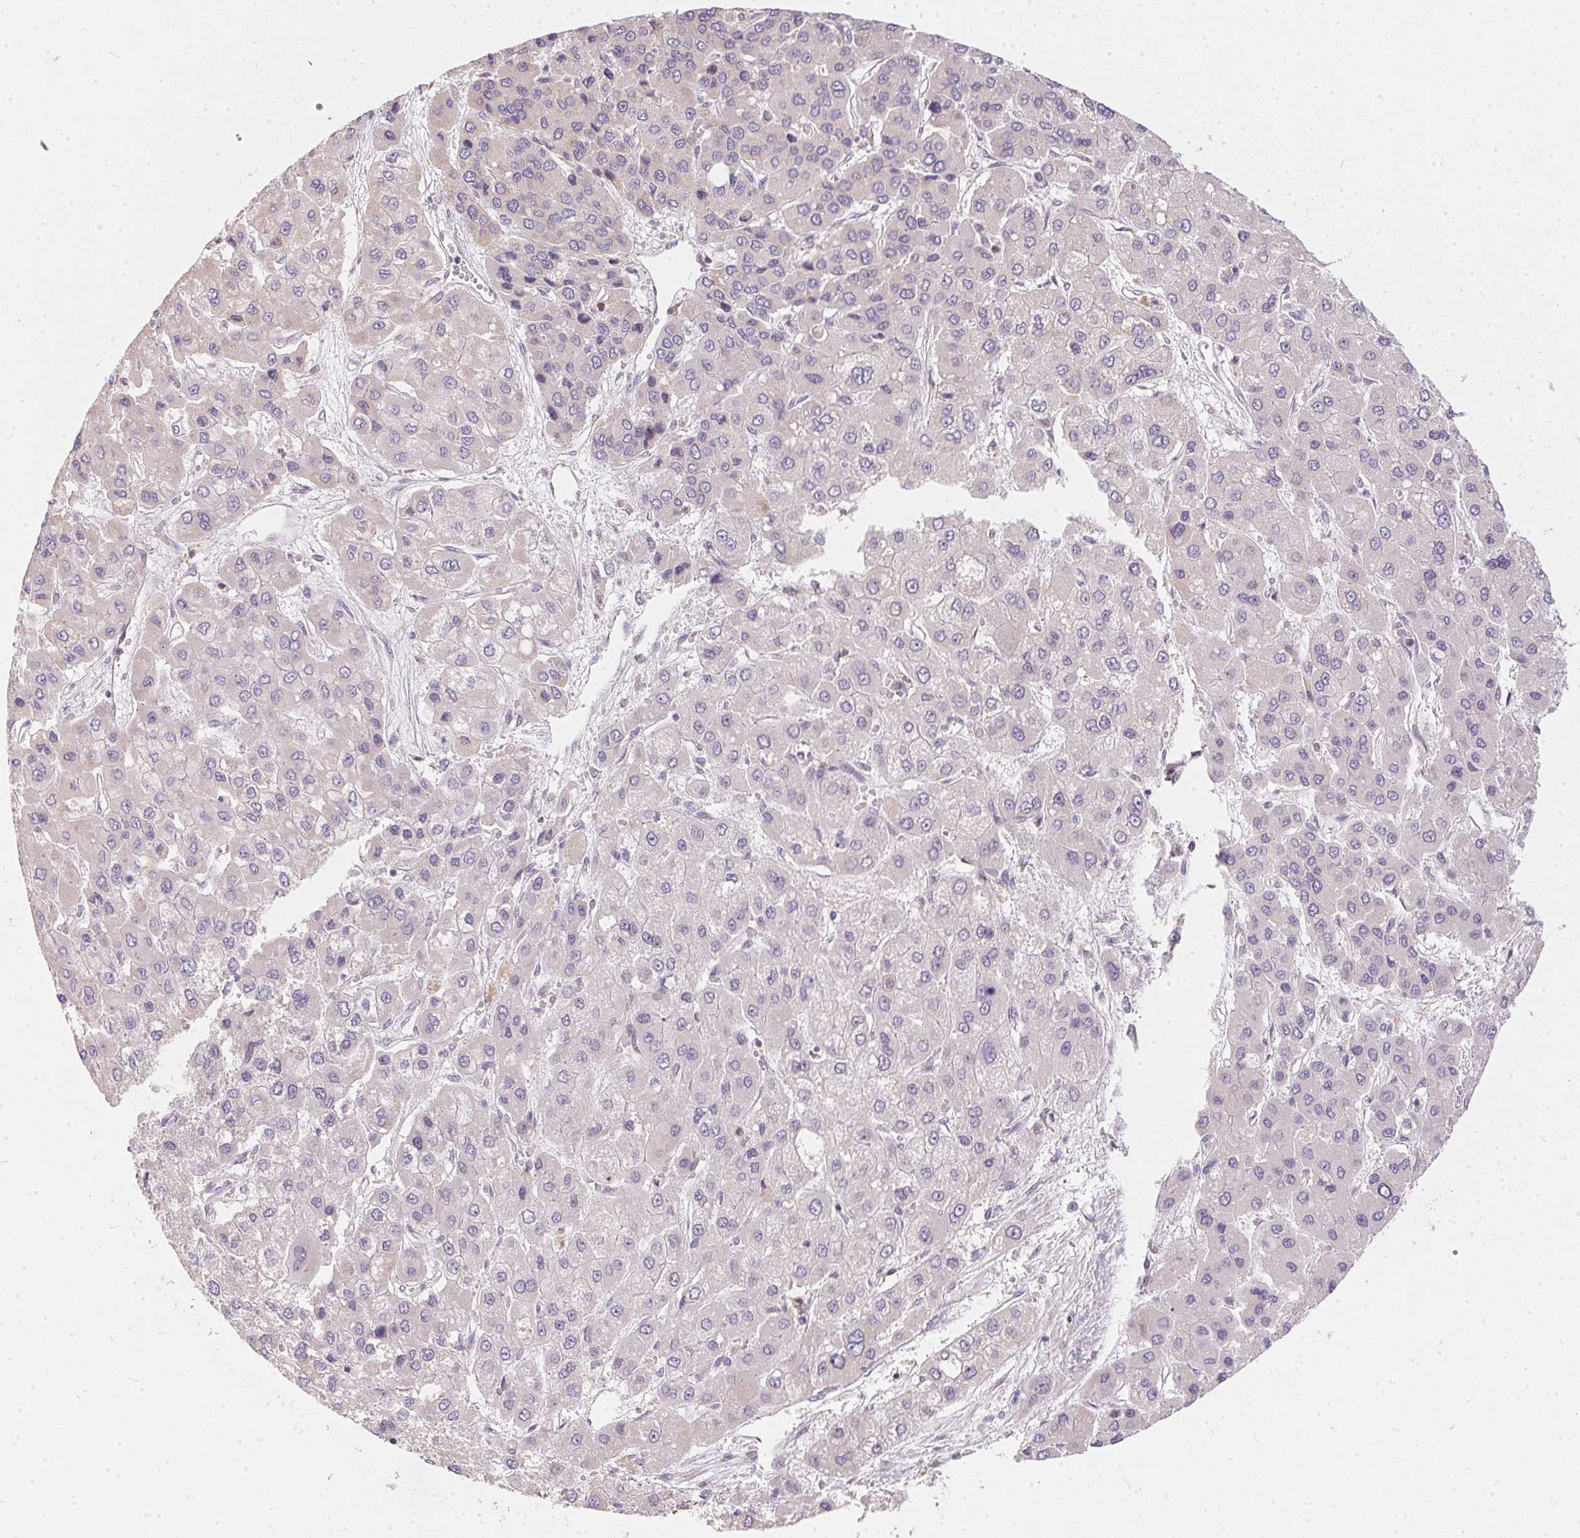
{"staining": {"intensity": "negative", "quantity": "none", "location": "none"}, "tissue": "liver cancer", "cell_type": "Tumor cells", "image_type": "cancer", "snomed": [{"axis": "morphology", "description": "Carcinoma, Hepatocellular, NOS"}, {"axis": "topography", "description": "Liver"}], "caption": "Tumor cells show no significant protein positivity in liver cancer (hepatocellular carcinoma).", "gene": "VWA5B2", "patient": {"sex": "female", "age": 41}}